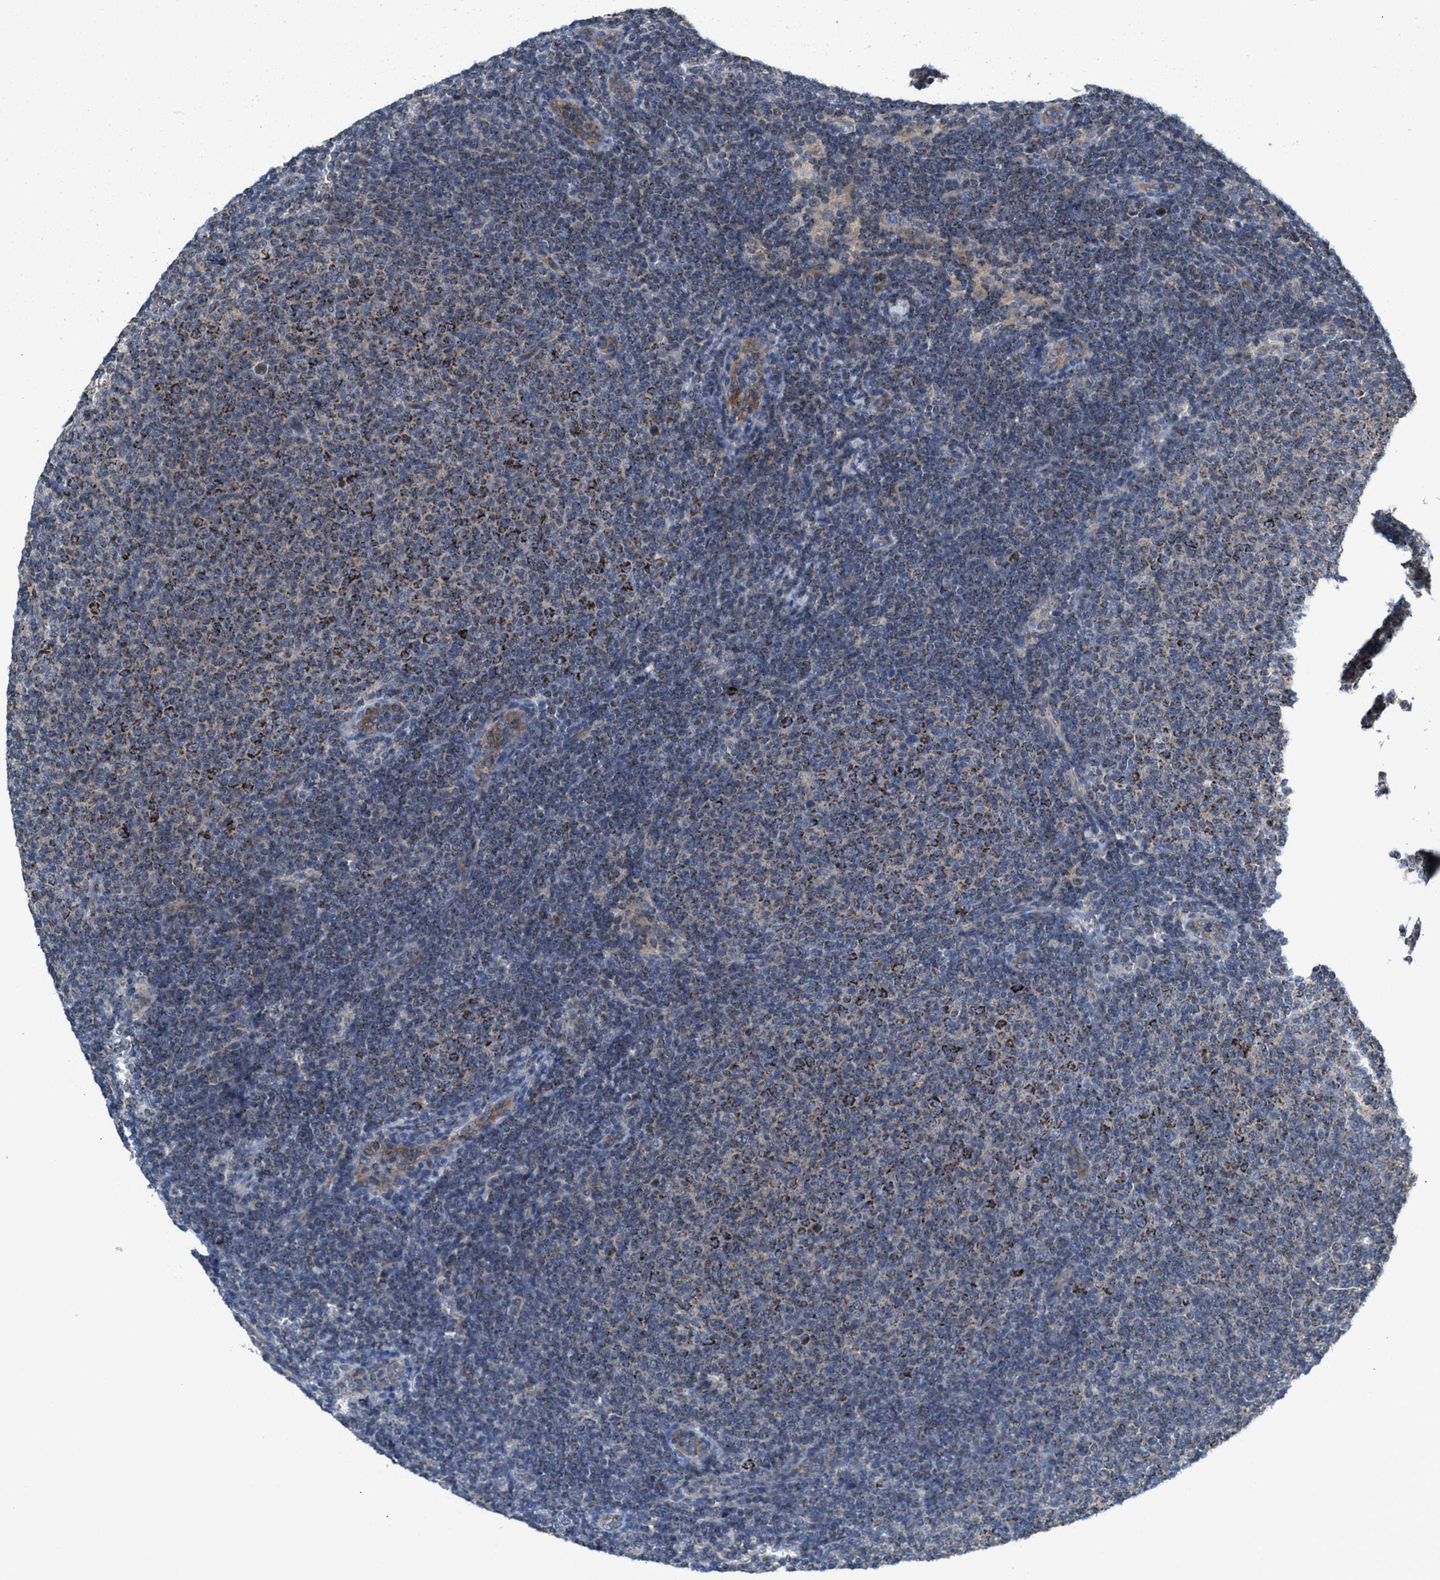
{"staining": {"intensity": "strong", "quantity": "<25%", "location": "cytoplasmic/membranous"}, "tissue": "lymphoma", "cell_type": "Tumor cells", "image_type": "cancer", "snomed": [{"axis": "morphology", "description": "Malignant lymphoma, non-Hodgkin's type, Low grade"}, {"axis": "topography", "description": "Lymph node"}], "caption": "Human lymphoma stained with a protein marker demonstrates strong staining in tumor cells.", "gene": "MRM1", "patient": {"sex": "male", "age": 66}}